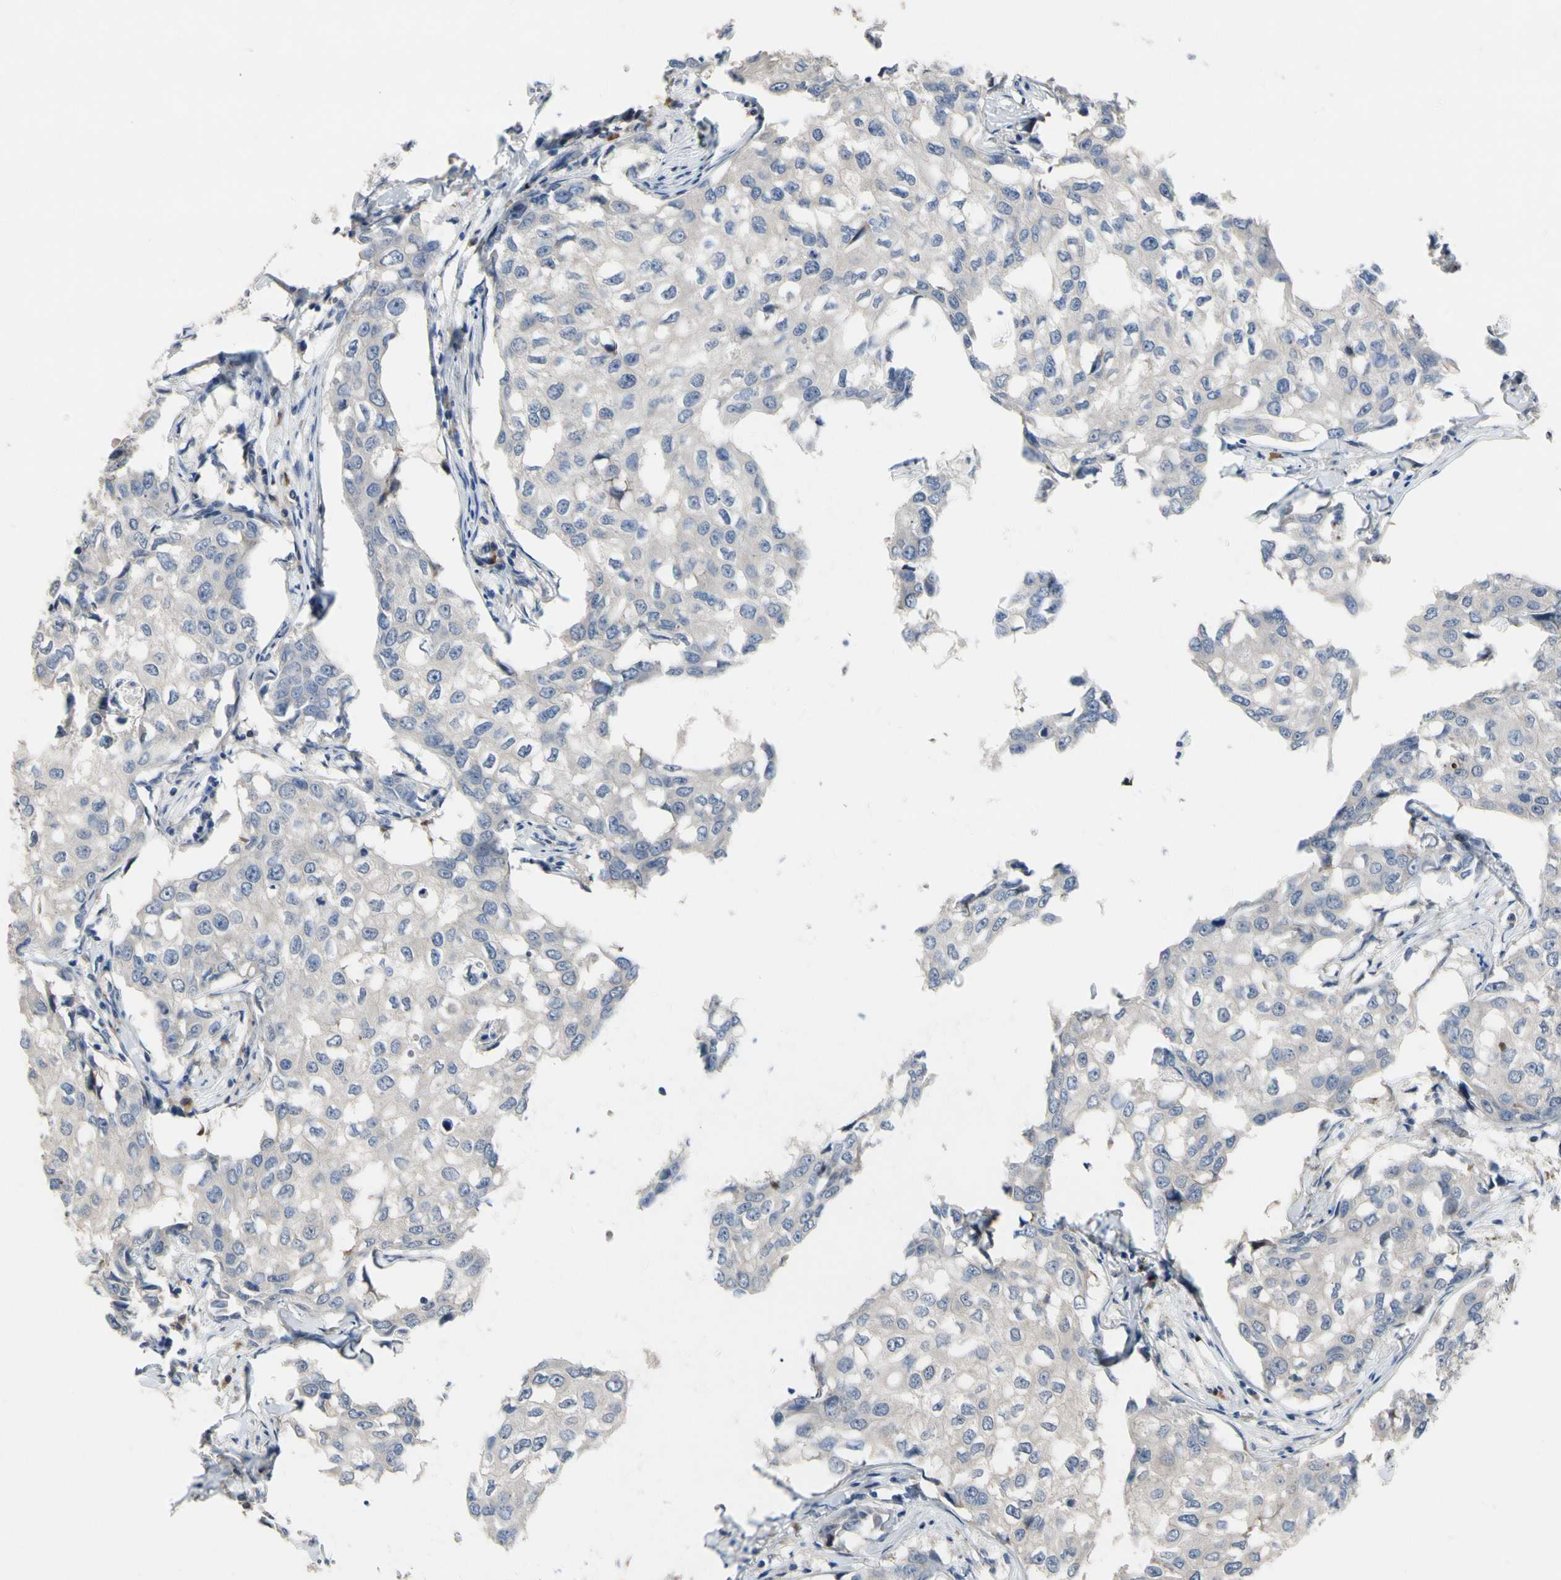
{"staining": {"intensity": "negative", "quantity": "none", "location": "none"}, "tissue": "breast cancer", "cell_type": "Tumor cells", "image_type": "cancer", "snomed": [{"axis": "morphology", "description": "Duct carcinoma"}, {"axis": "topography", "description": "Breast"}], "caption": "This is an IHC histopathology image of human invasive ductal carcinoma (breast). There is no staining in tumor cells.", "gene": "HMGCR", "patient": {"sex": "female", "age": 27}}